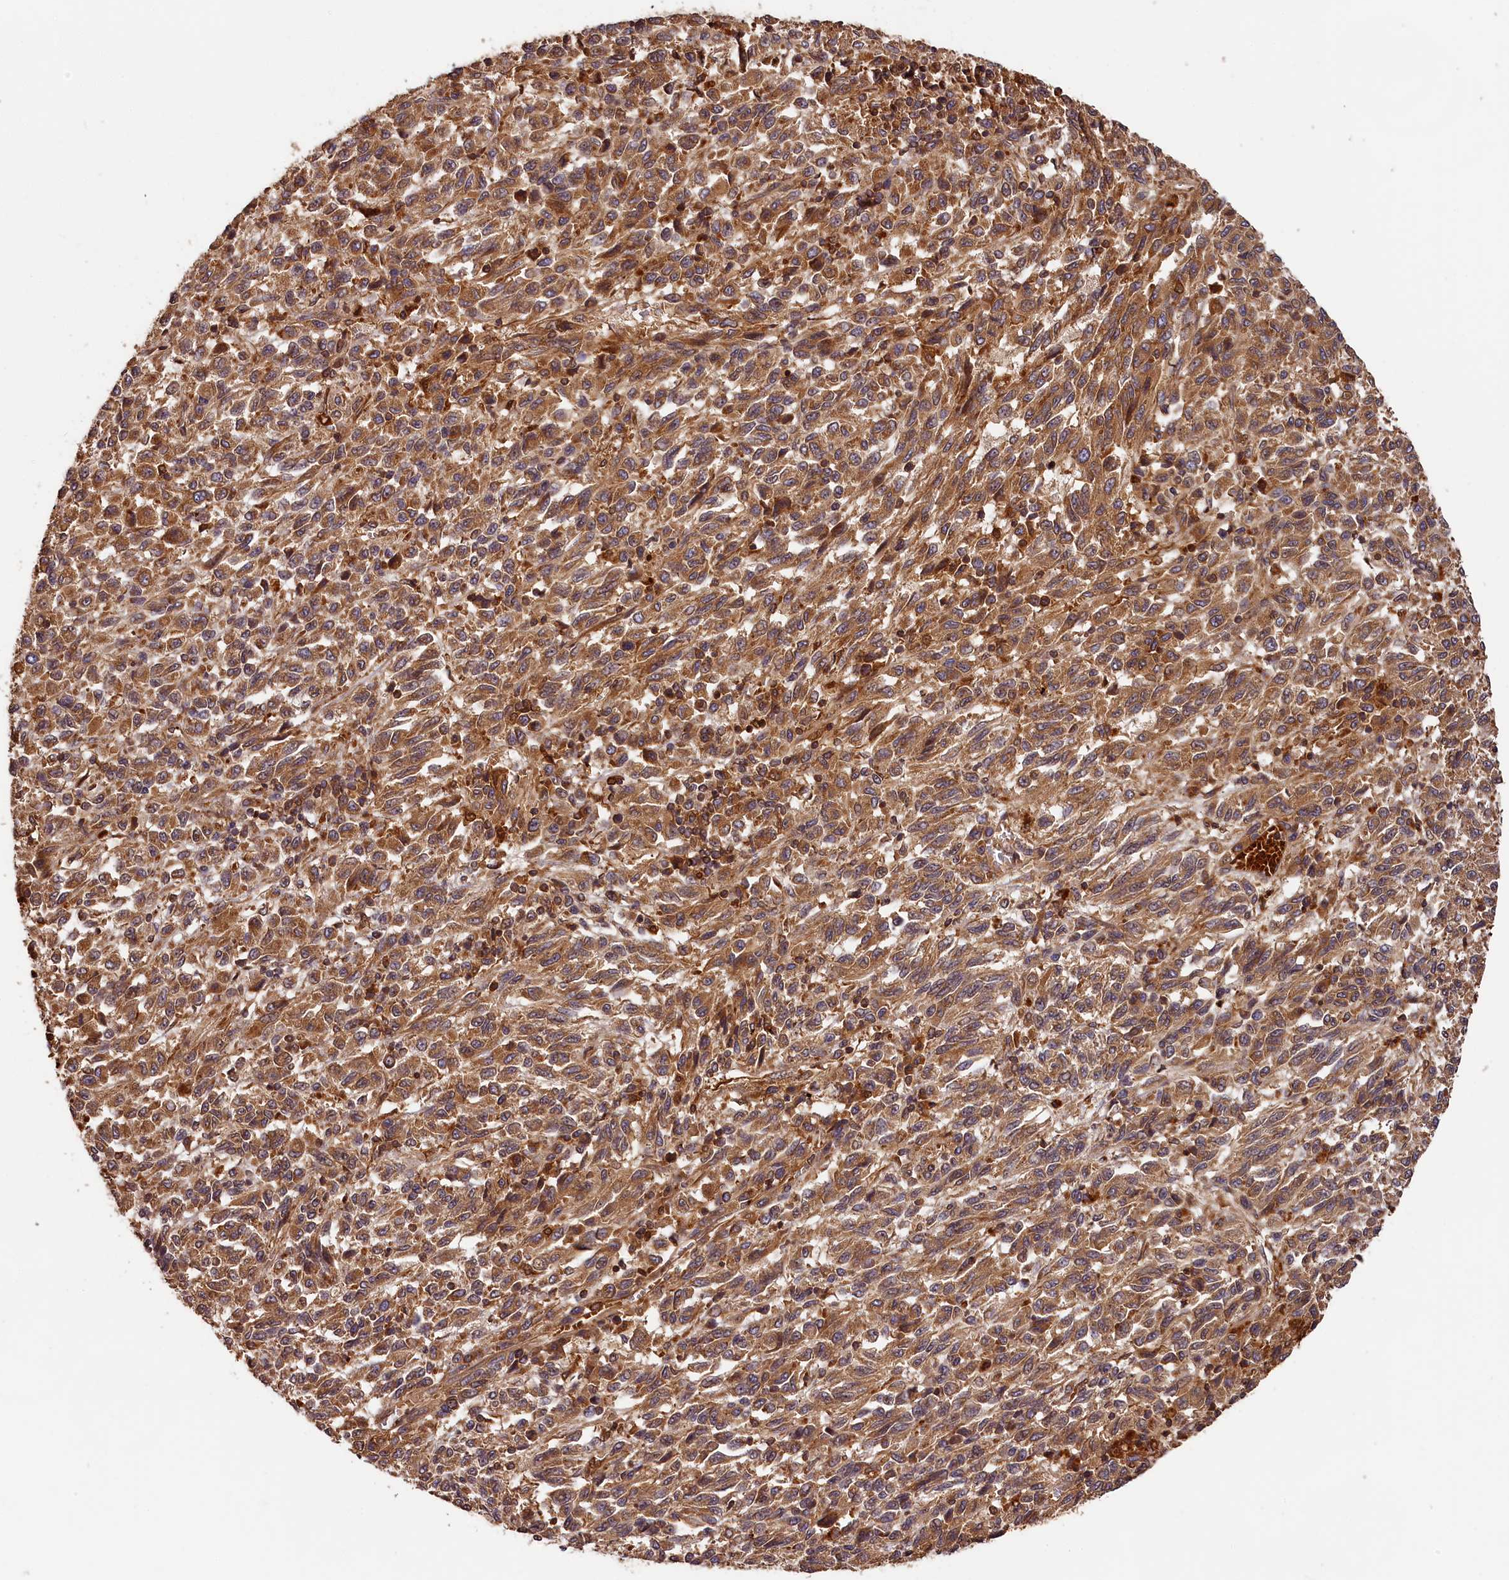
{"staining": {"intensity": "moderate", "quantity": ">75%", "location": "cytoplasmic/membranous"}, "tissue": "melanoma", "cell_type": "Tumor cells", "image_type": "cancer", "snomed": [{"axis": "morphology", "description": "Malignant melanoma, Metastatic site"}, {"axis": "topography", "description": "Lung"}], "caption": "Protein expression analysis of melanoma exhibits moderate cytoplasmic/membranous positivity in about >75% of tumor cells.", "gene": "HMOX2", "patient": {"sex": "male", "age": 64}}